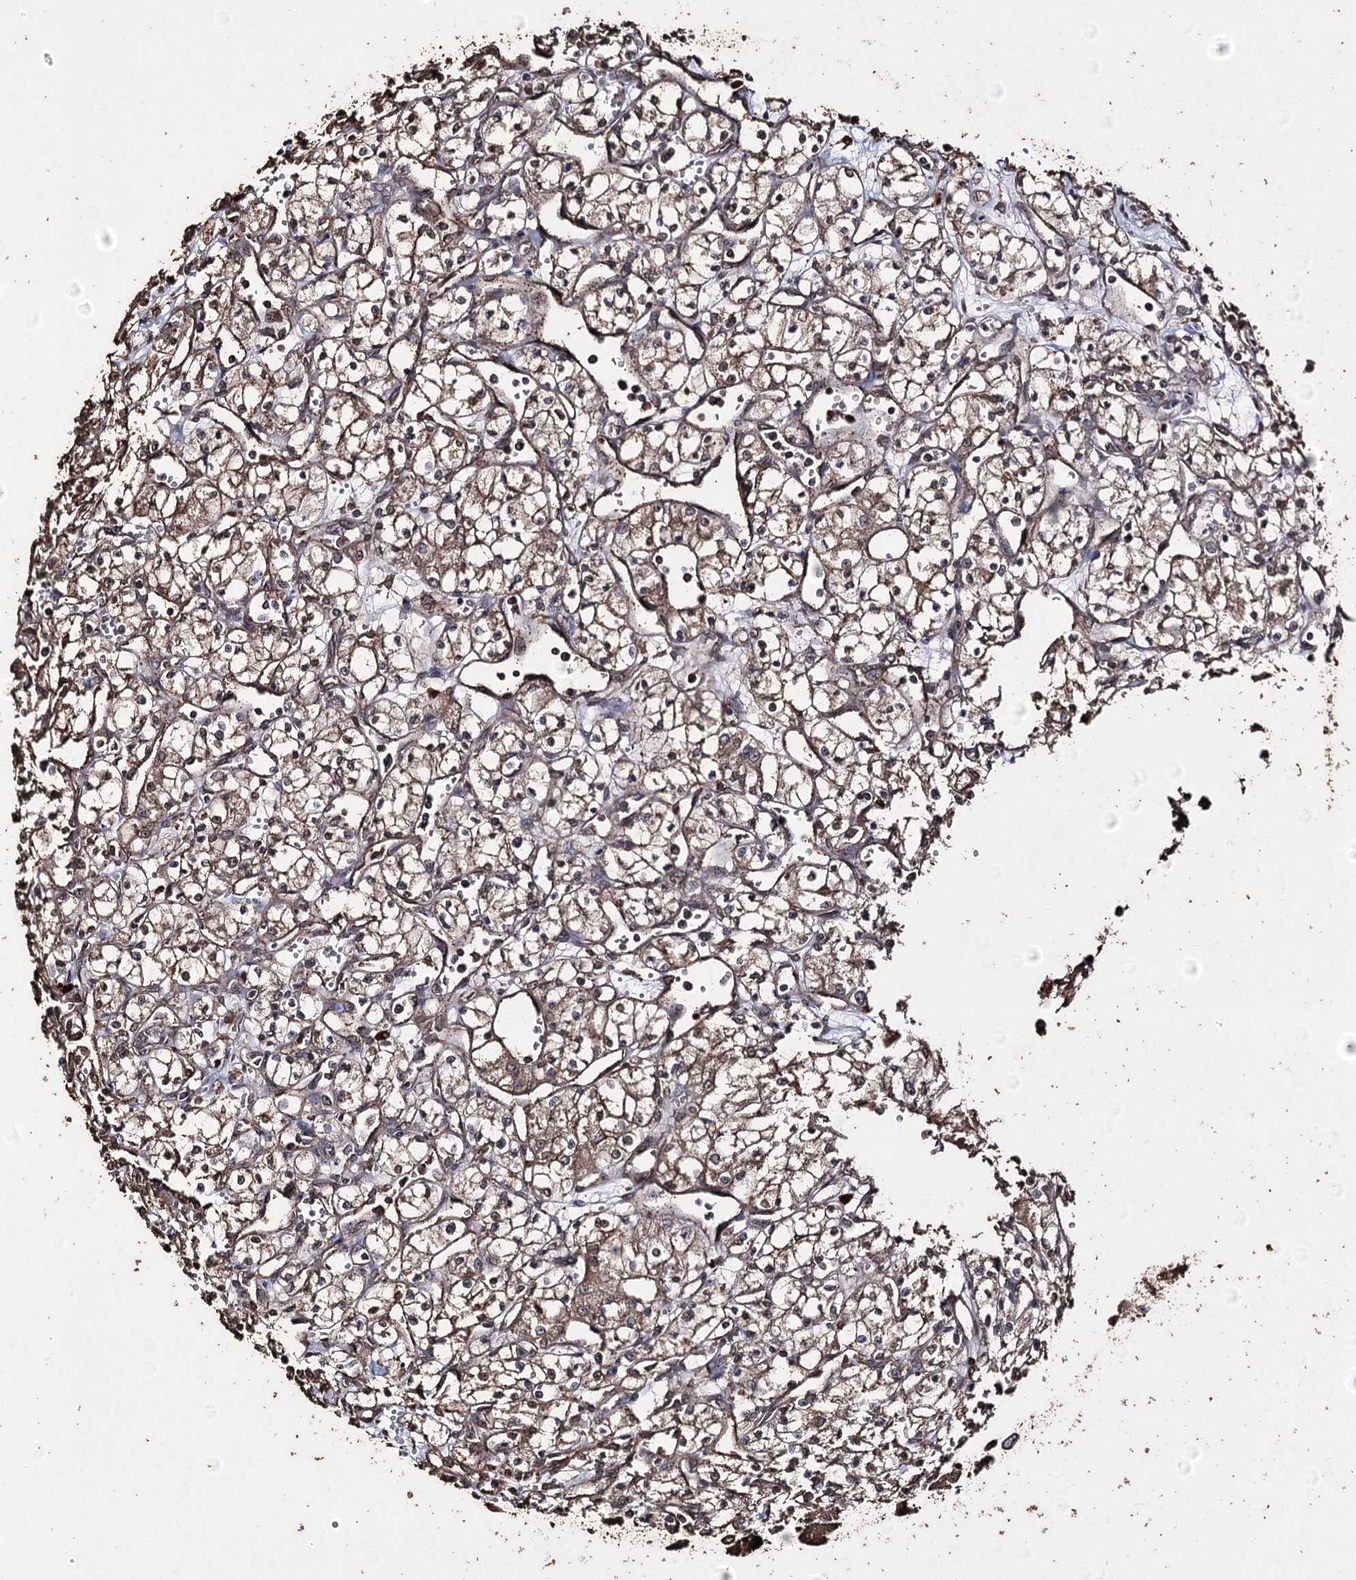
{"staining": {"intensity": "moderate", "quantity": ">75%", "location": "cytoplasmic/membranous"}, "tissue": "renal cancer", "cell_type": "Tumor cells", "image_type": "cancer", "snomed": [{"axis": "morphology", "description": "Adenocarcinoma, NOS"}, {"axis": "topography", "description": "Kidney"}], "caption": "Renal cancer stained with immunohistochemistry (IHC) reveals moderate cytoplasmic/membranous expression in about >75% of tumor cells. The staining is performed using DAB (3,3'-diaminobenzidine) brown chromogen to label protein expression. The nuclei are counter-stained blue using hematoxylin.", "gene": "ZNF662", "patient": {"sex": "male", "age": 59}}